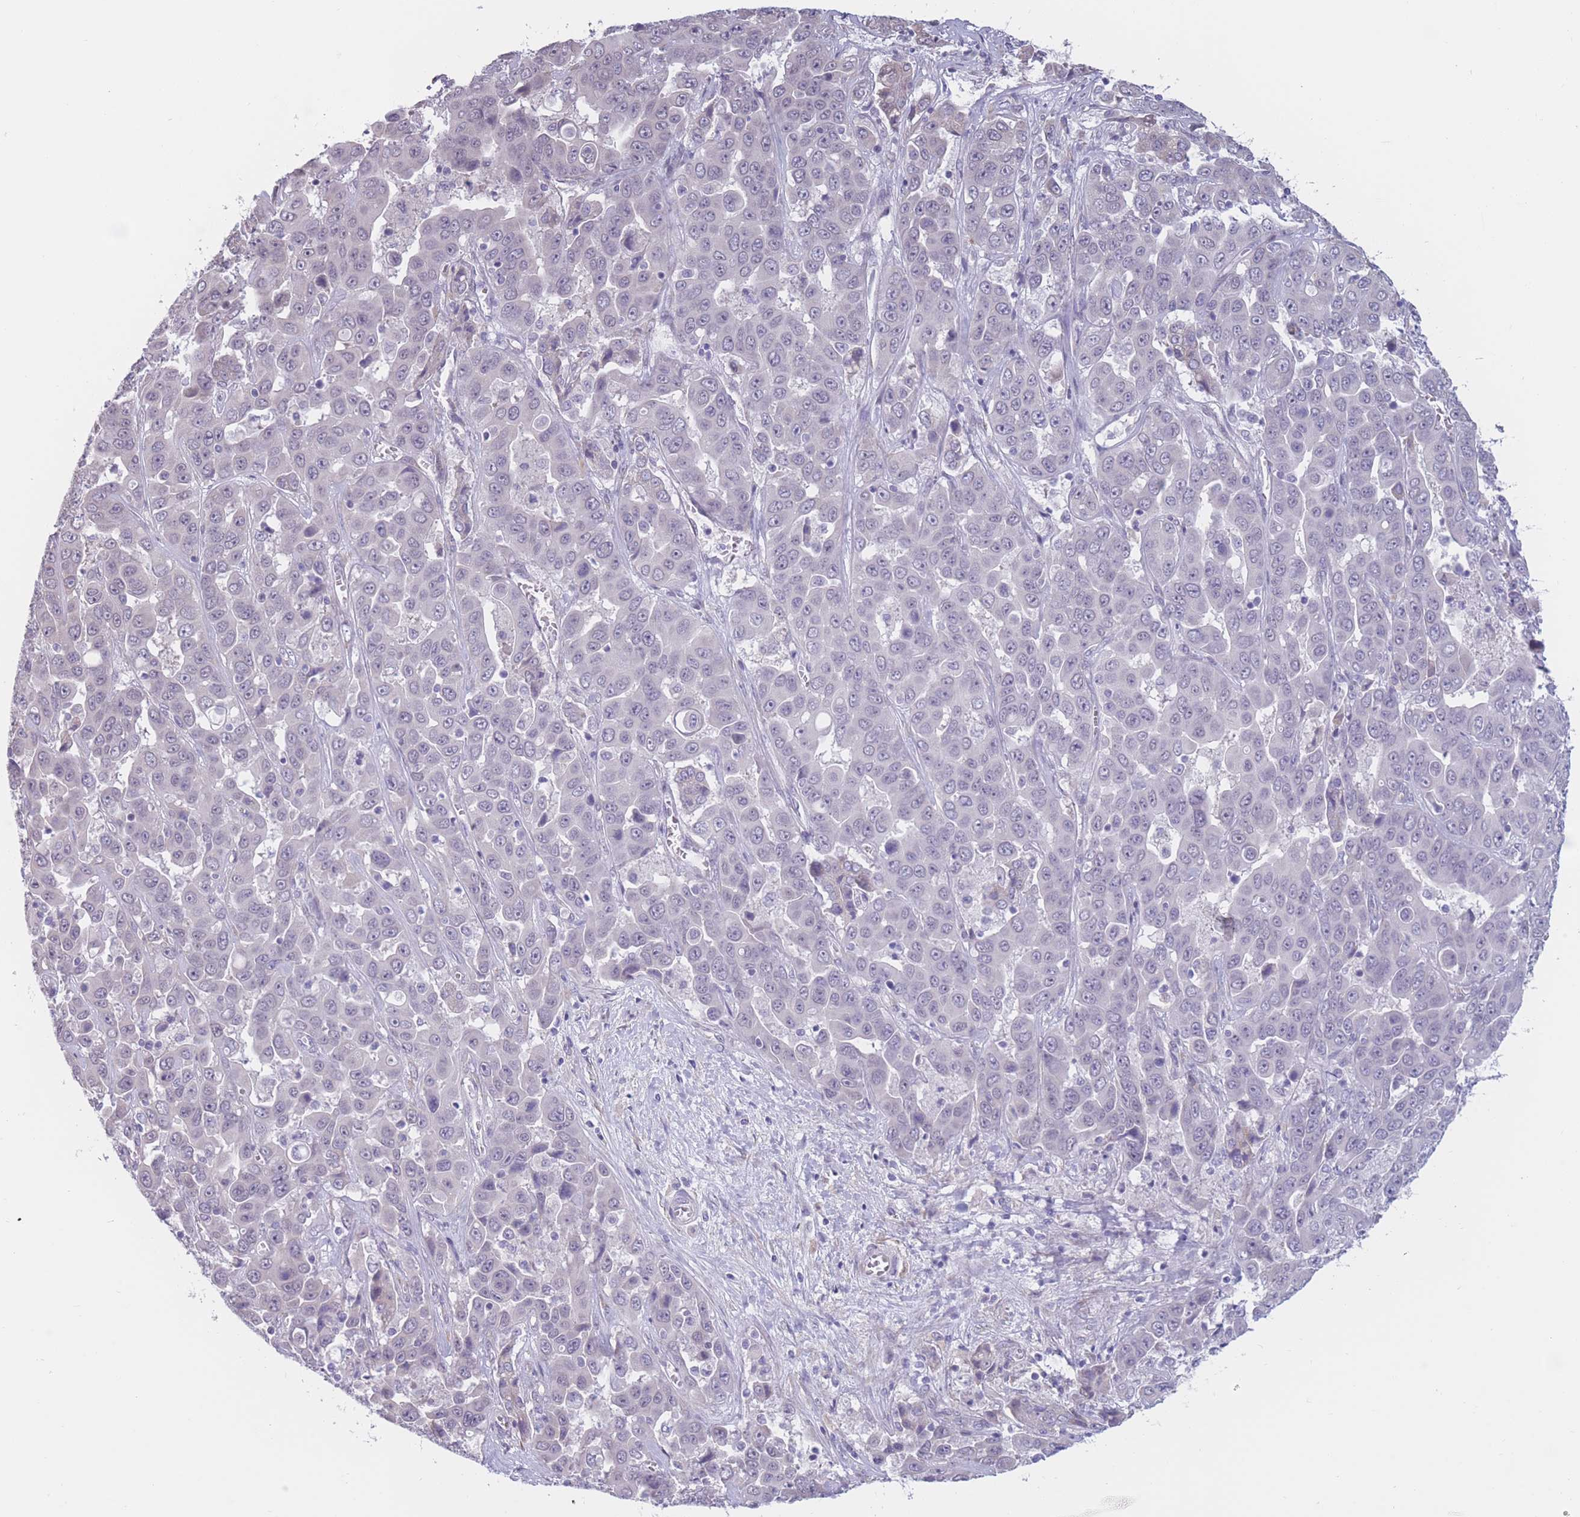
{"staining": {"intensity": "negative", "quantity": "none", "location": "none"}, "tissue": "liver cancer", "cell_type": "Tumor cells", "image_type": "cancer", "snomed": [{"axis": "morphology", "description": "Cholangiocarcinoma"}, {"axis": "topography", "description": "Liver"}], "caption": "Tumor cells show no significant expression in cholangiocarcinoma (liver).", "gene": "COL27A1", "patient": {"sex": "female", "age": 52}}